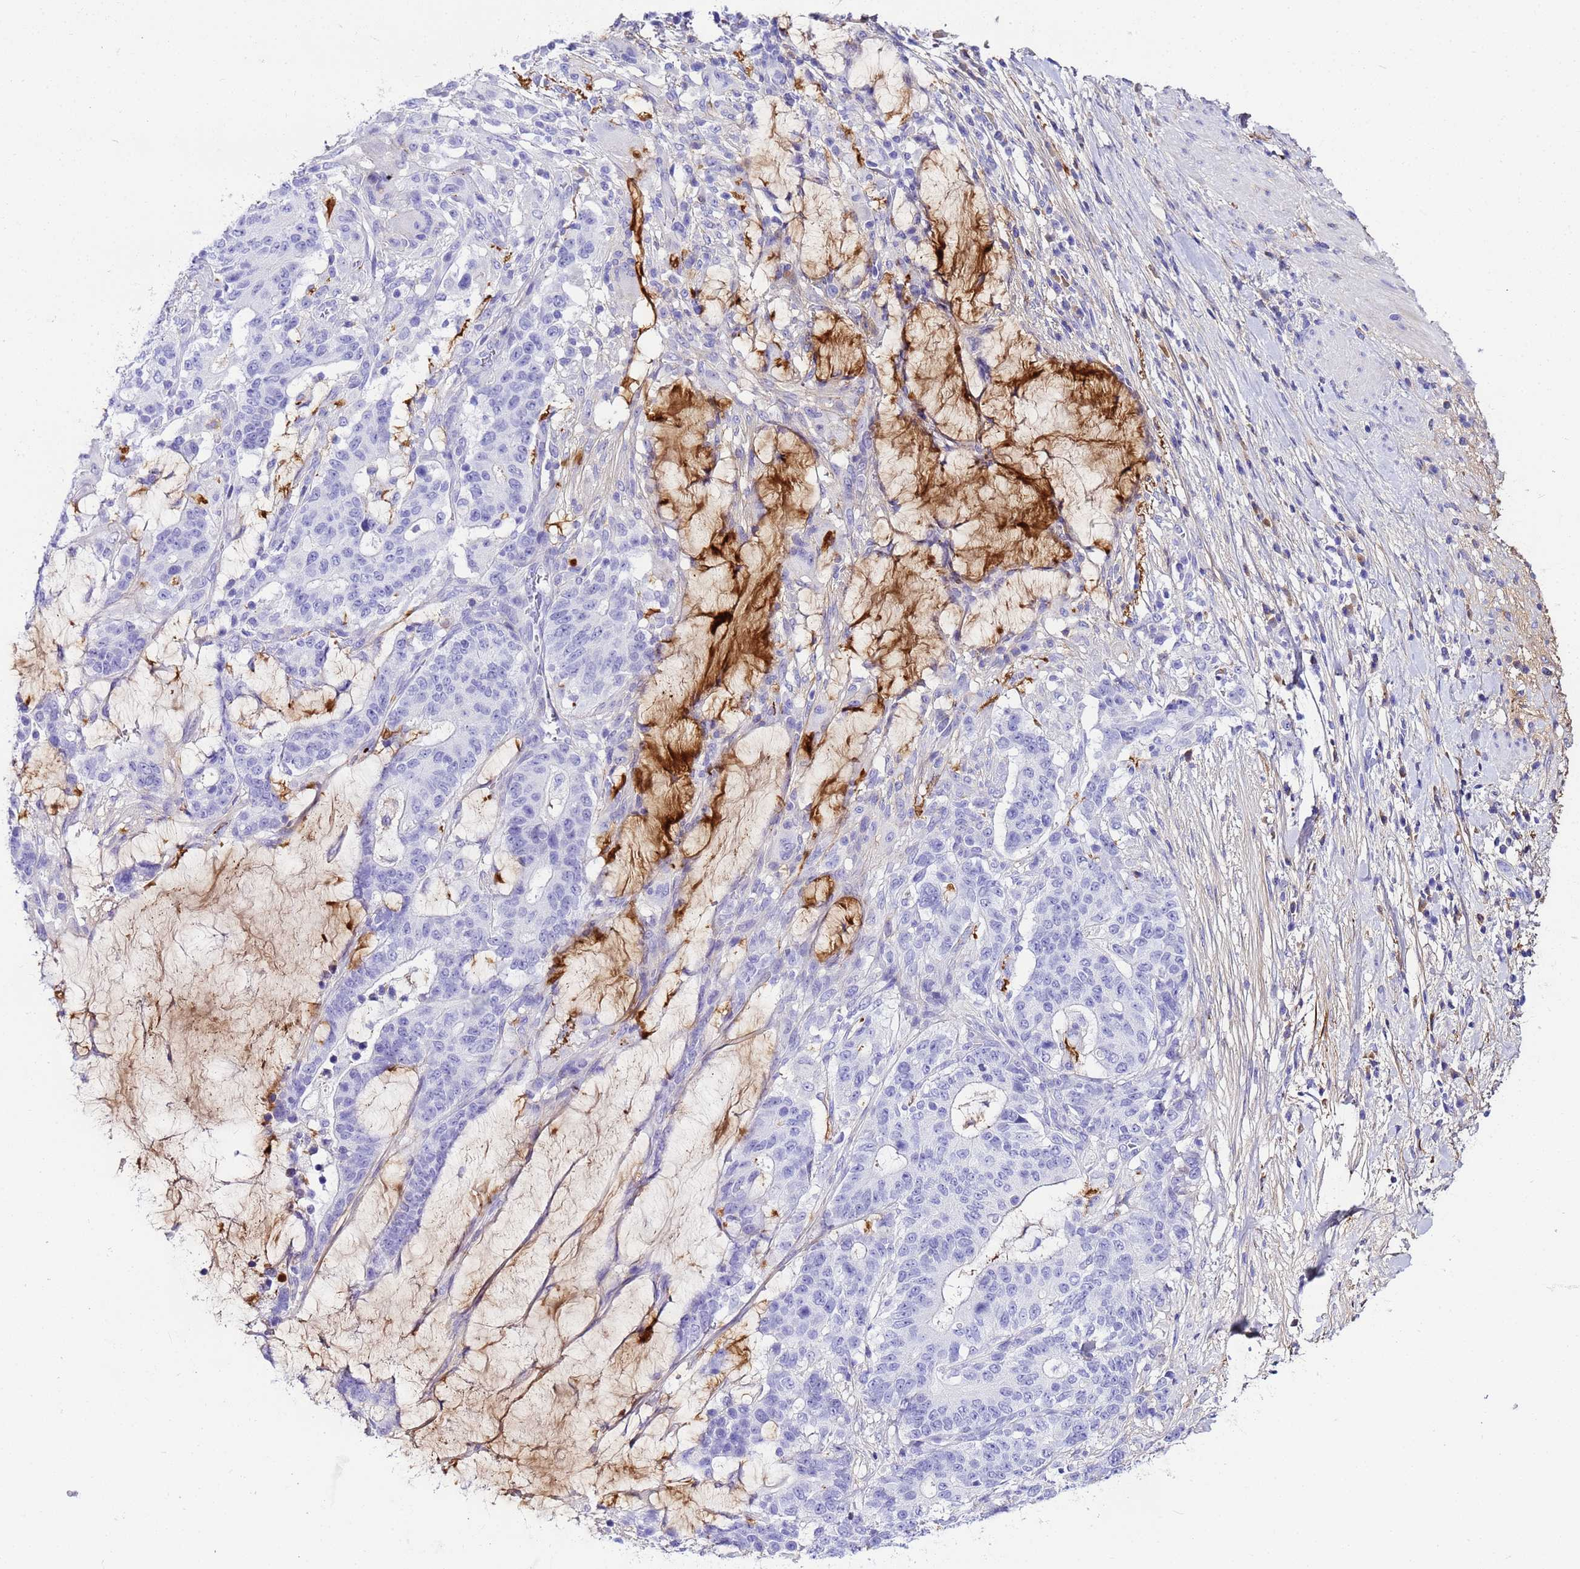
{"staining": {"intensity": "negative", "quantity": "none", "location": "none"}, "tissue": "stomach cancer", "cell_type": "Tumor cells", "image_type": "cancer", "snomed": [{"axis": "morphology", "description": "Normal tissue, NOS"}, {"axis": "morphology", "description": "Adenocarcinoma, NOS"}, {"axis": "topography", "description": "Stomach"}], "caption": "DAB immunohistochemical staining of human adenocarcinoma (stomach) exhibits no significant positivity in tumor cells. The staining is performed using DAB (3,3'-diaminobenzidine) brown chromogen with nuclei counter-stained in using hematoxylin.", "gene": "CFHR2", "patient": {"sex": "female", "age": 64}}